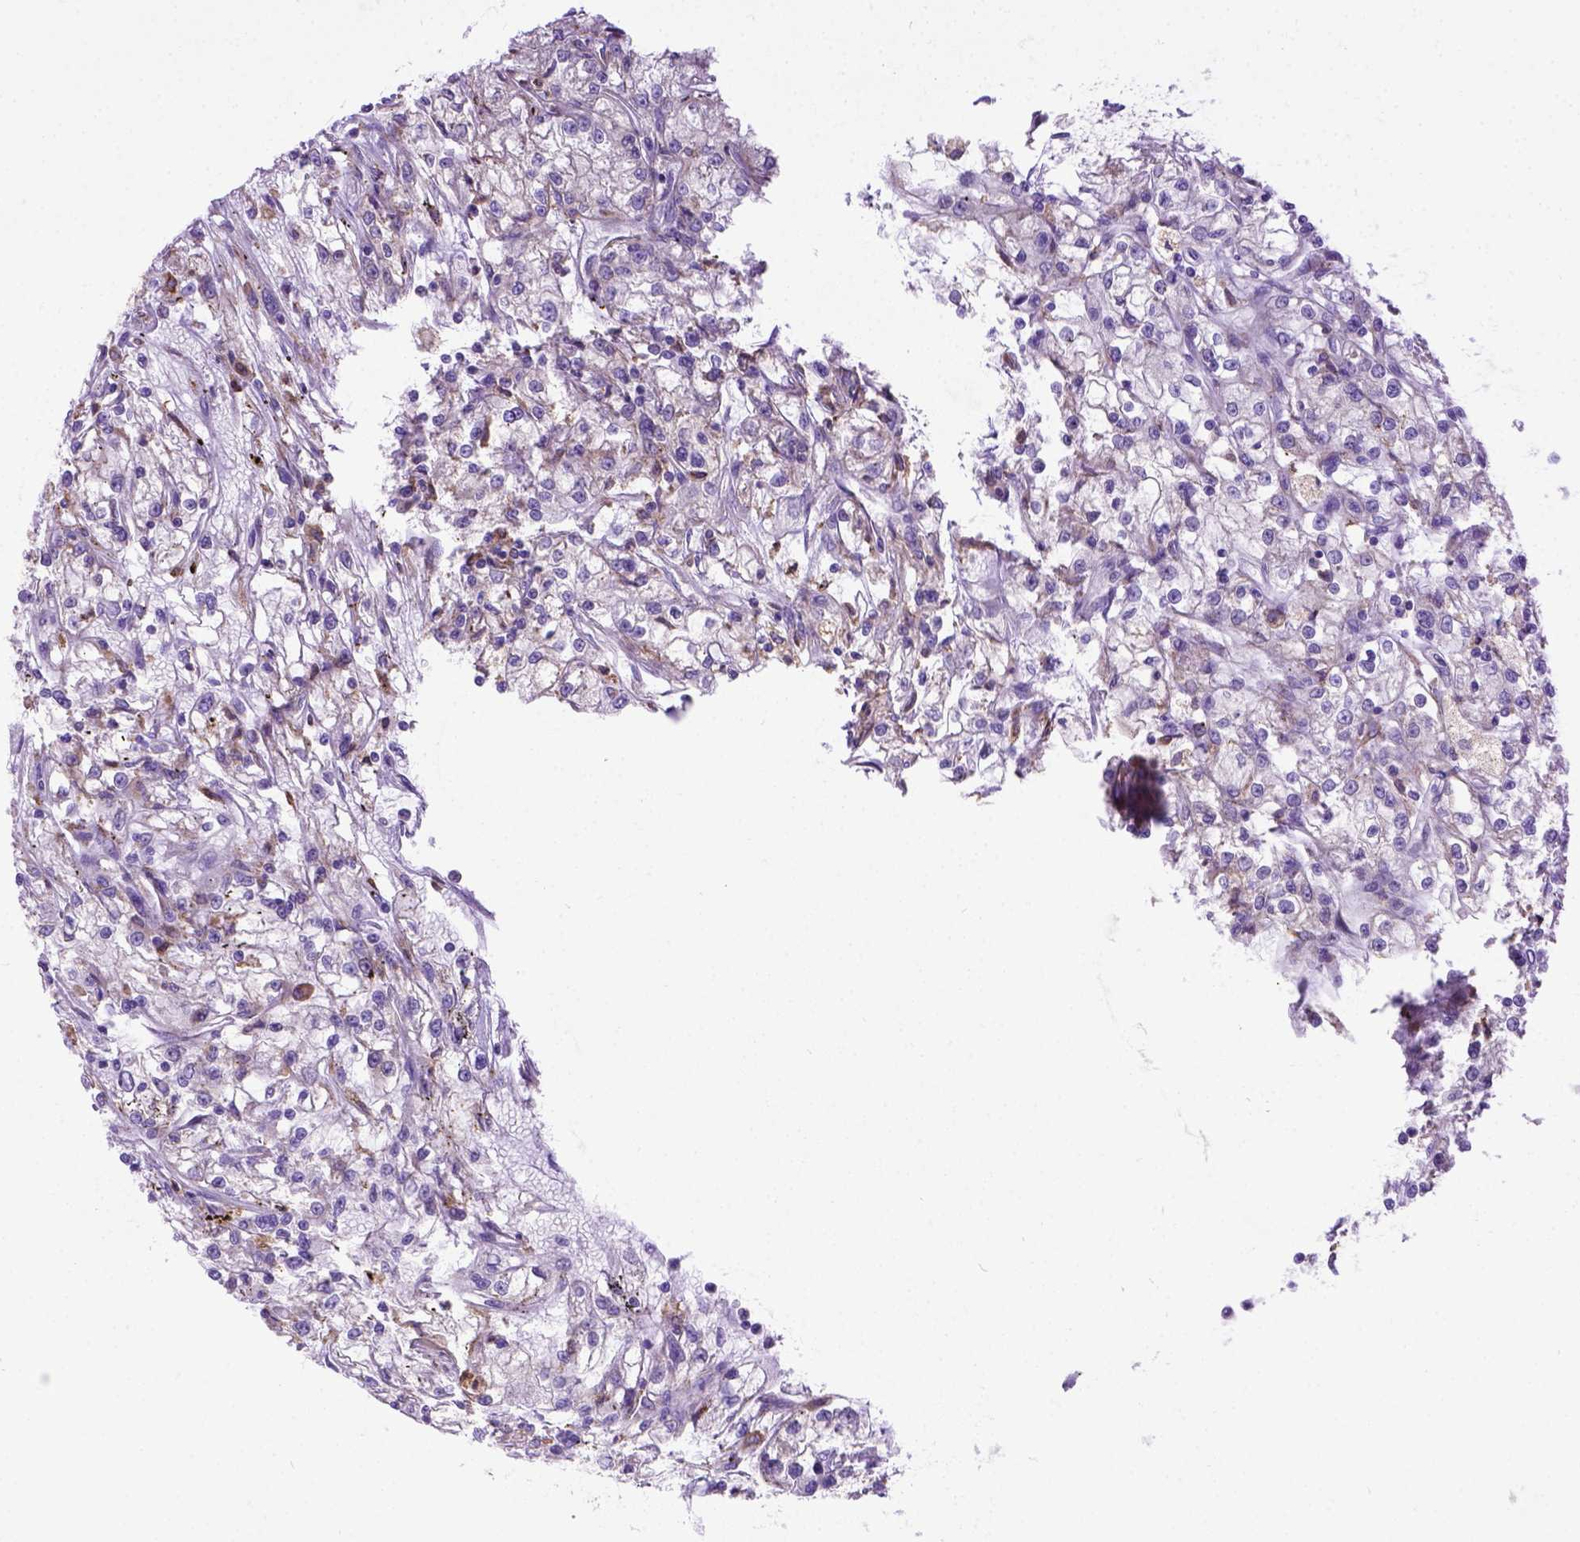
{"staining": {"intensity": "negative", "quantity": "none", "location": "none"}, "tissue": "renal cancer", "cell_type": "Tumor cells", "image_type": "cancer", "snomed": [{"axis": "morphology", "description": "Adenocarcinoma, NOS"}, {"axis": "topography", "description": "Kidney"}], "caption": "Immunohistochemistry (IHC) histopathology image of adenocarcinoma (renal) stained for a protein (brown), which demonstrates no staining in tumor cells.", "gene": "PLK4", "patient": {"sex": "female", "age": 59}}